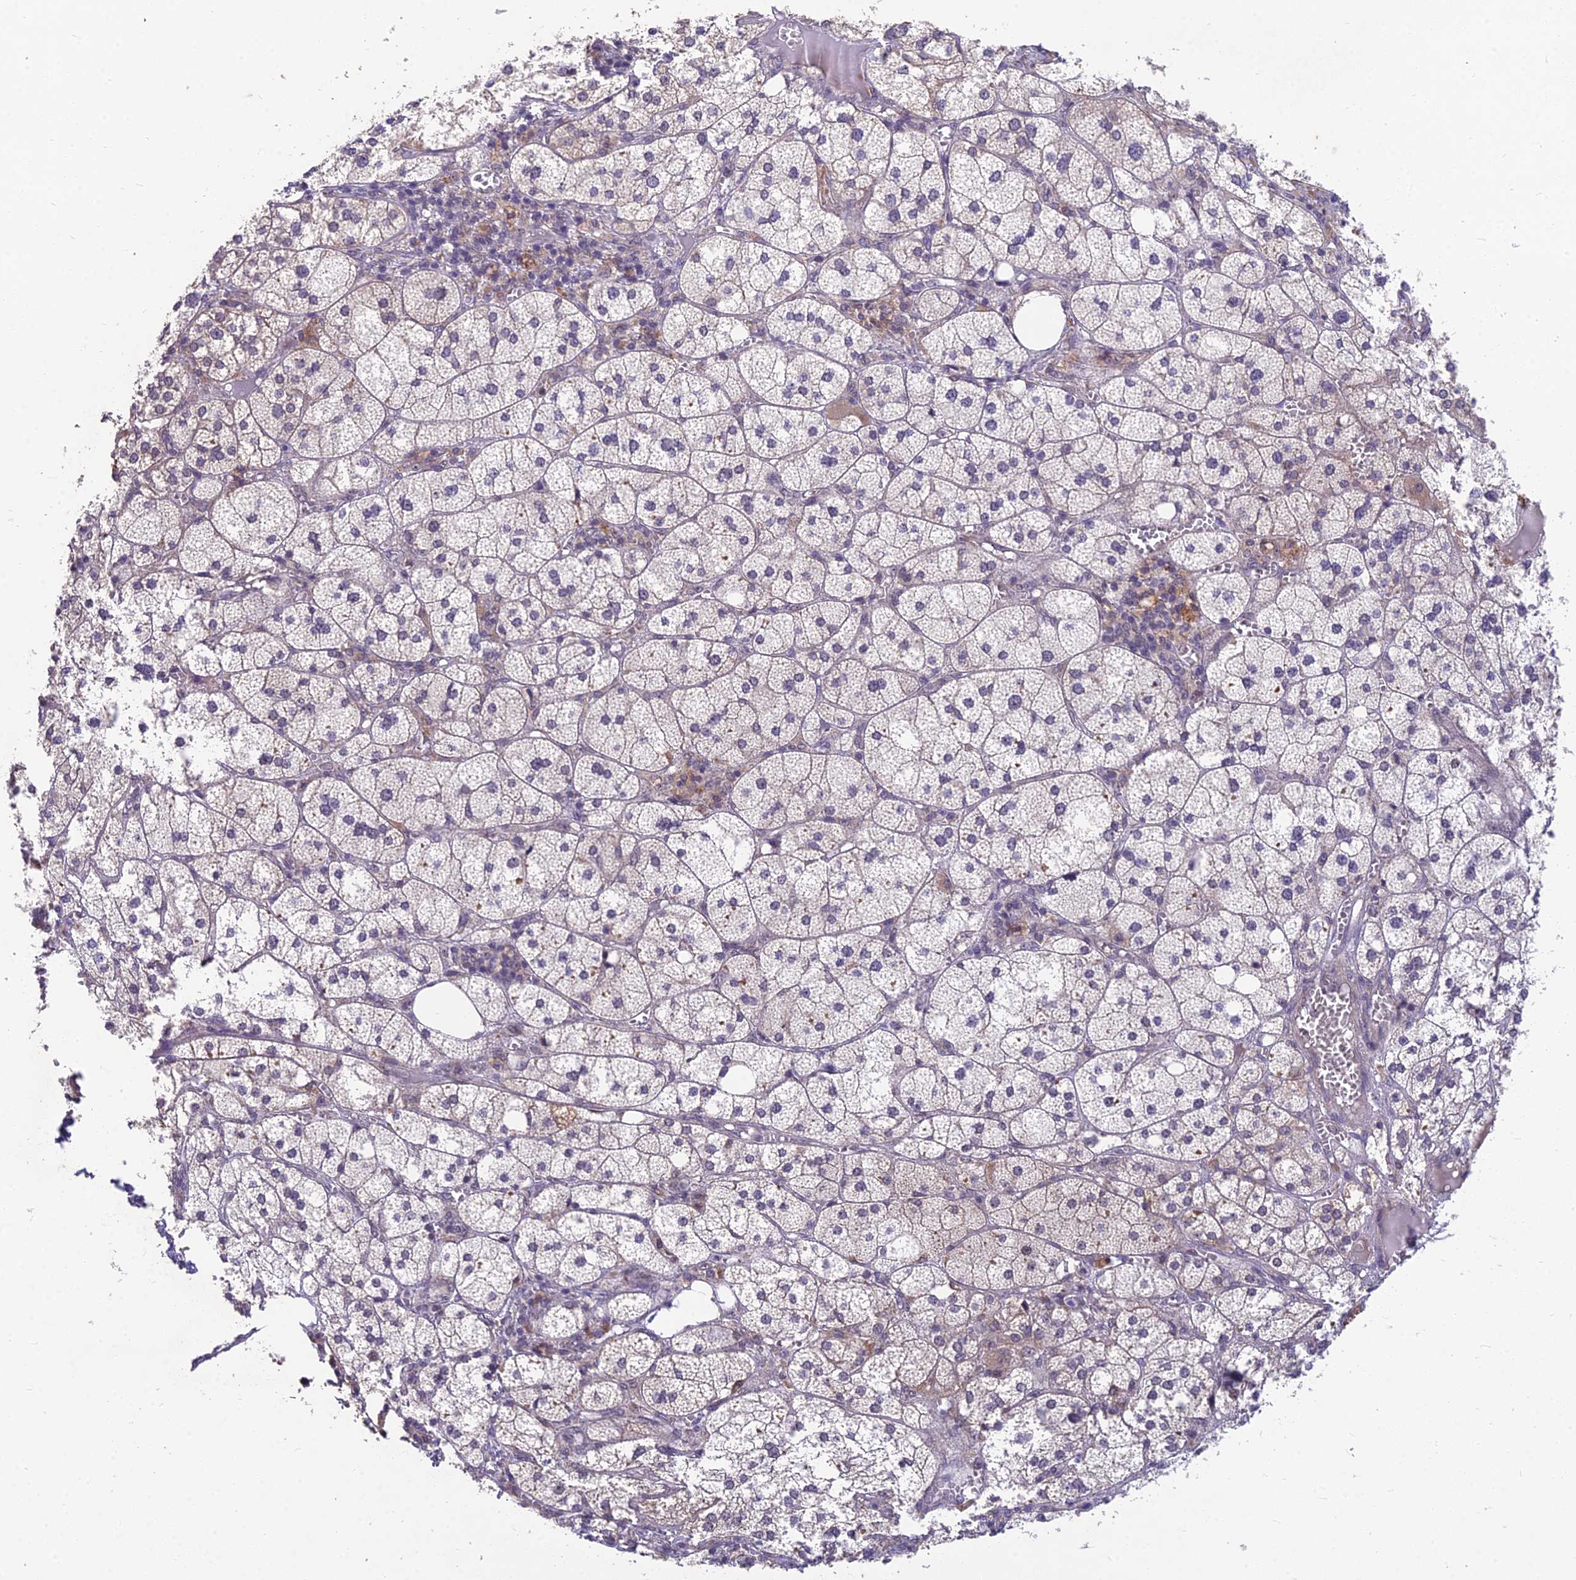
{"staining": {"intensity": "weak", "quantity": "<25%", "location": "nuclear"}, "tissue": "adrenal gland", "cell_type": "Glandular cells", "image_type": "normal", "snomed": [{"axis": "morphology", "description": "Normal tissue, NOS"}, {"axis": "topography", "description": "Adrenal gland"}], "caption": "A high-resolution micrograph shows immunohistochemistry staining of benign adrenal gland, which shows no significant staining in glandular cells. (Brightfield microscopy of DAB (3,3'-diaminobenzidine) immunohistochemistry (IHC) at high magnification).", "gene": "ZNF333", "patient": {"sex": "female", "age": 61}}